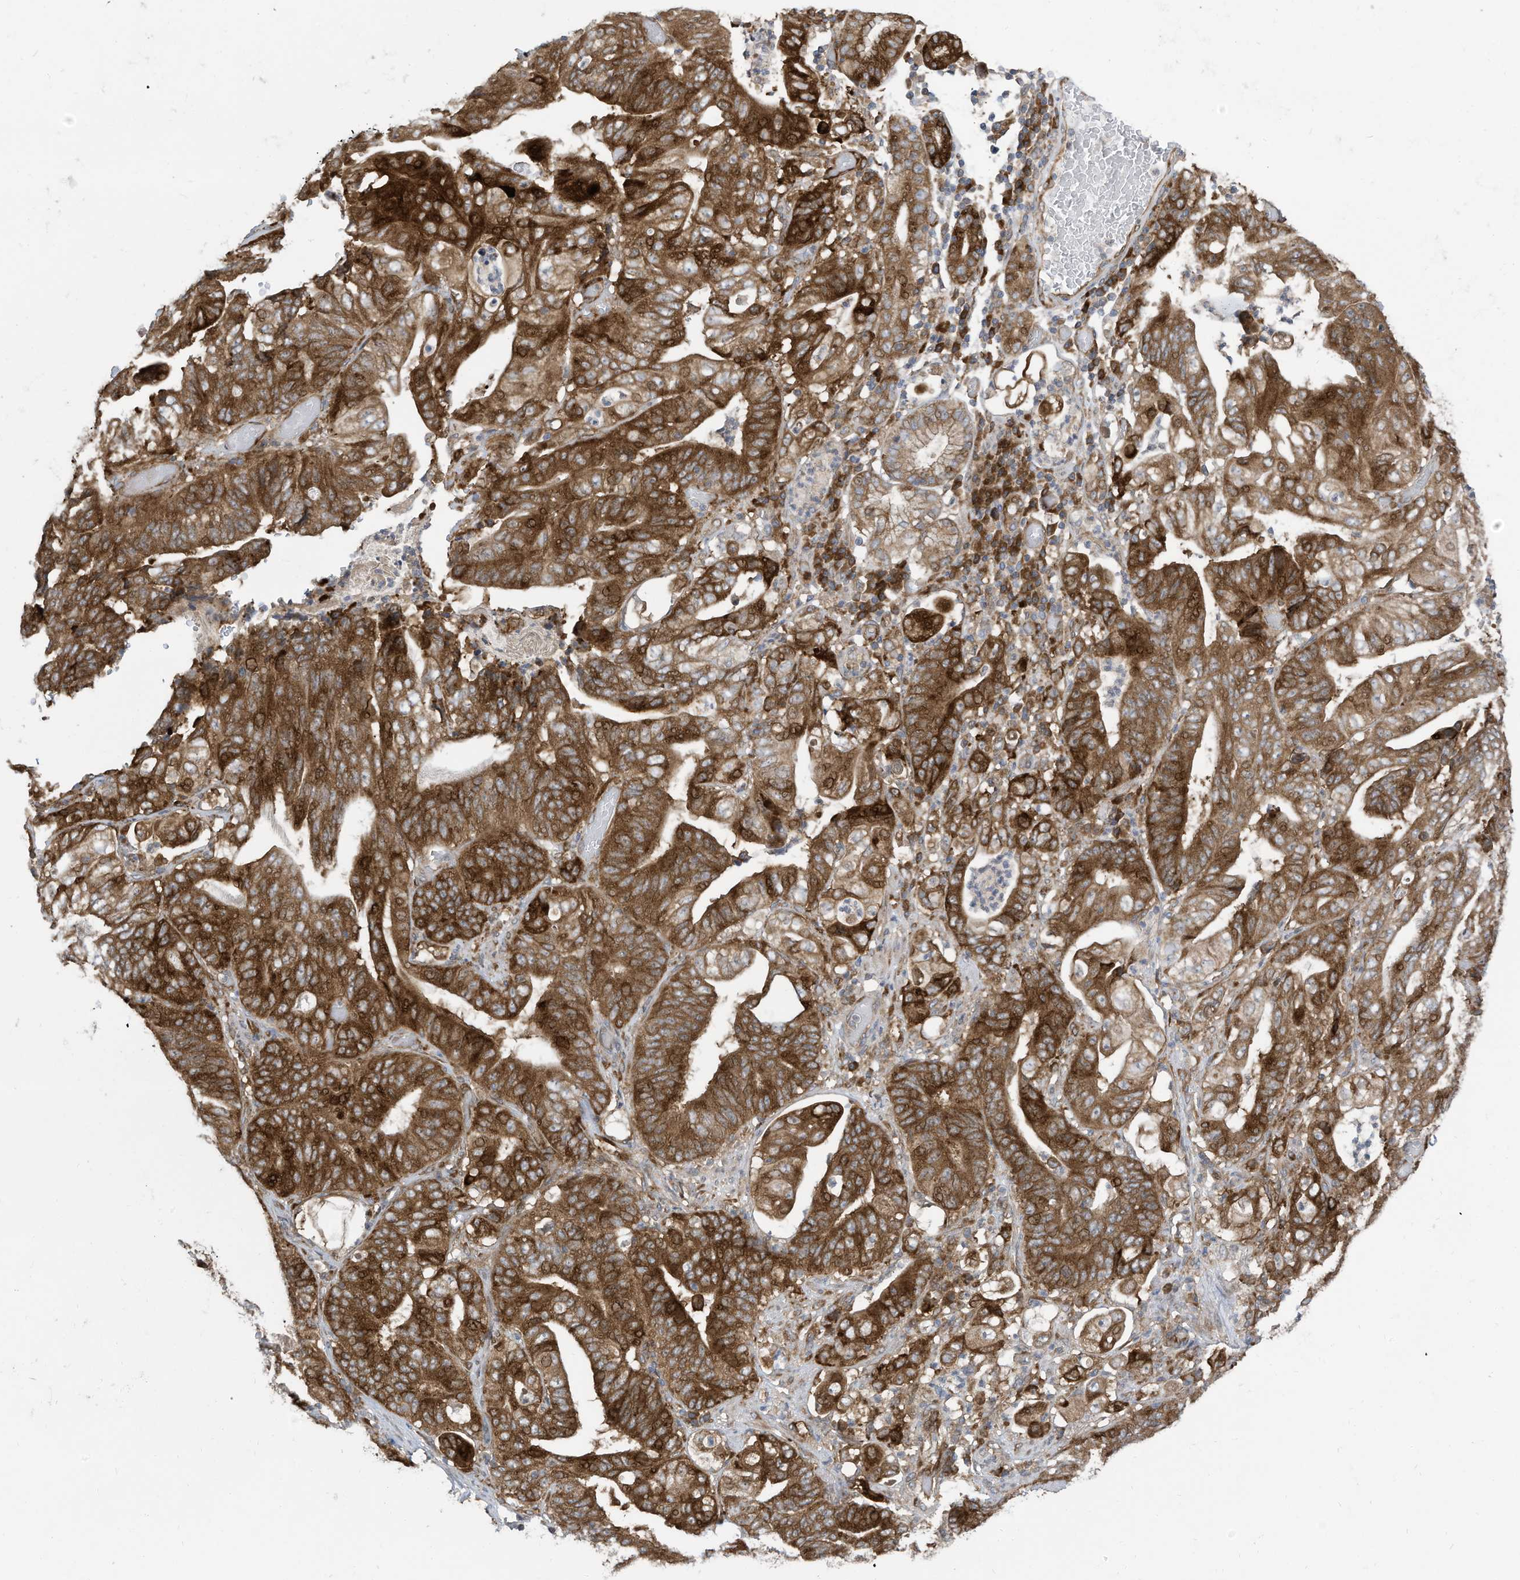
{"staining": {"intensity": "strong", "quantity": ">75%", "location": "cytoplasmic/membranous"}, "tissue": "stomach cancer", "cell_type": "Tumor cells", "image_type": "cancer", "snomed": [{"axis": "morphology", "description": "Adenocarcinoma, NOS"}, {"axis": "topography", "description": "Stomach"}], "caption": "Brown immunohistochemical staining in human stomach cancer (adenocarcinoma) exhibits strong cytoplasmic/membranous positivity in about >75% of tumor cells. (IHC, brightfield microscopy, high magnification).", "gene": "USE1", "patient": {"sex": "female", "age": 73}}